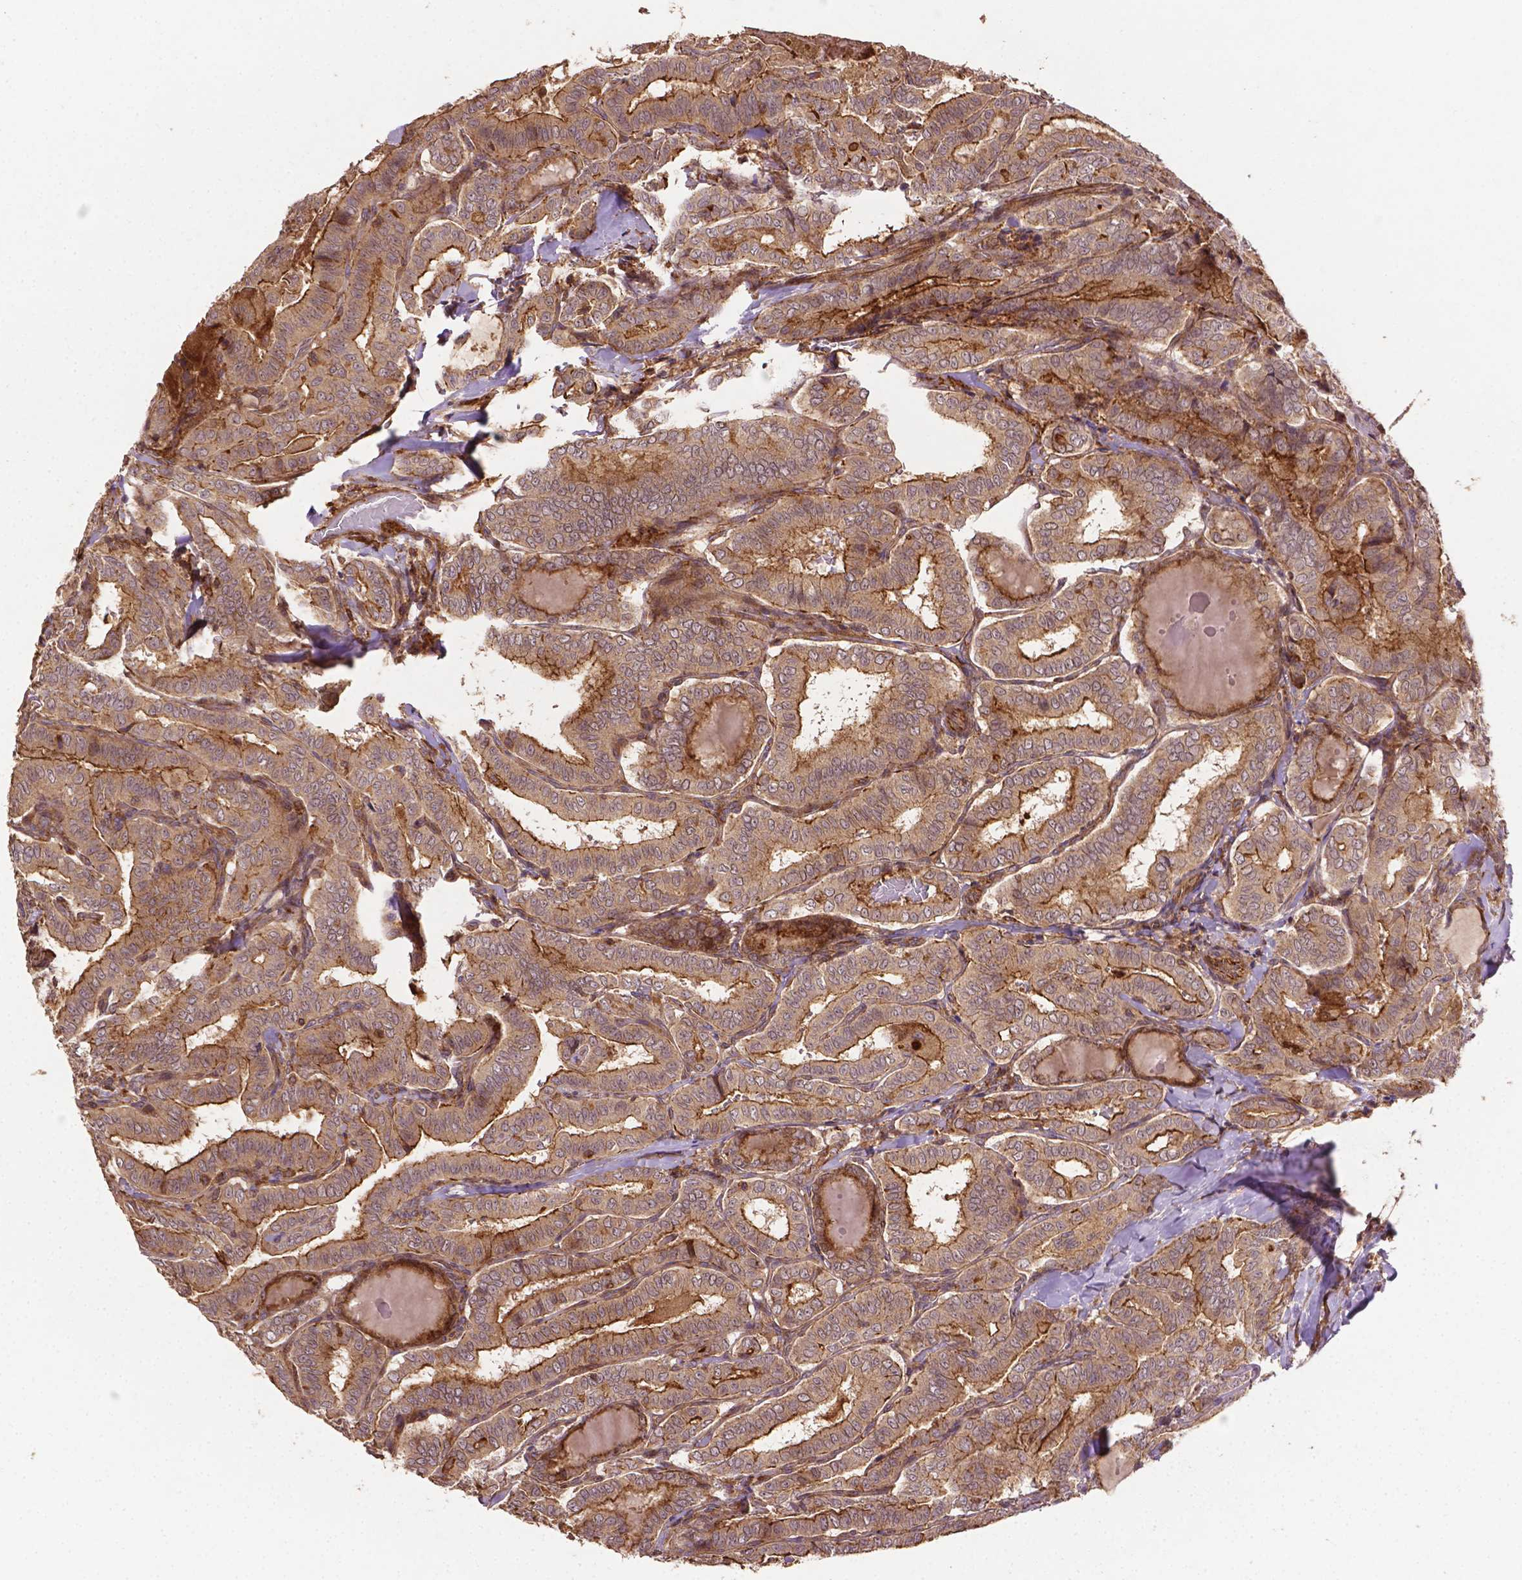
{"staining": {"intensity": "moderate", "quantity": ">75%", "location": "cytoplasmic/membranous"}, "tissue": "thyroid cancer", "cell_type": "Tumor cells", "image_type": "cancer", "snomed": [{"axis": "morphology", "description": "Papillary adenocarcinoma, NOS"}, {"axis": "morphology", "description": "Papillary adenoma metastatic"}, {"axis": "topography", "description": "Thyroid gland"}], "caption": "About >75% of tumor cells in papillary adenocarcinoma (thyroid) show moderate cytoplasmic/membranous protein expression as visualized by brown immunohistochemical staining.", "gene": "ZMYND19", "patient": {"sex": "female", "age": 50}}